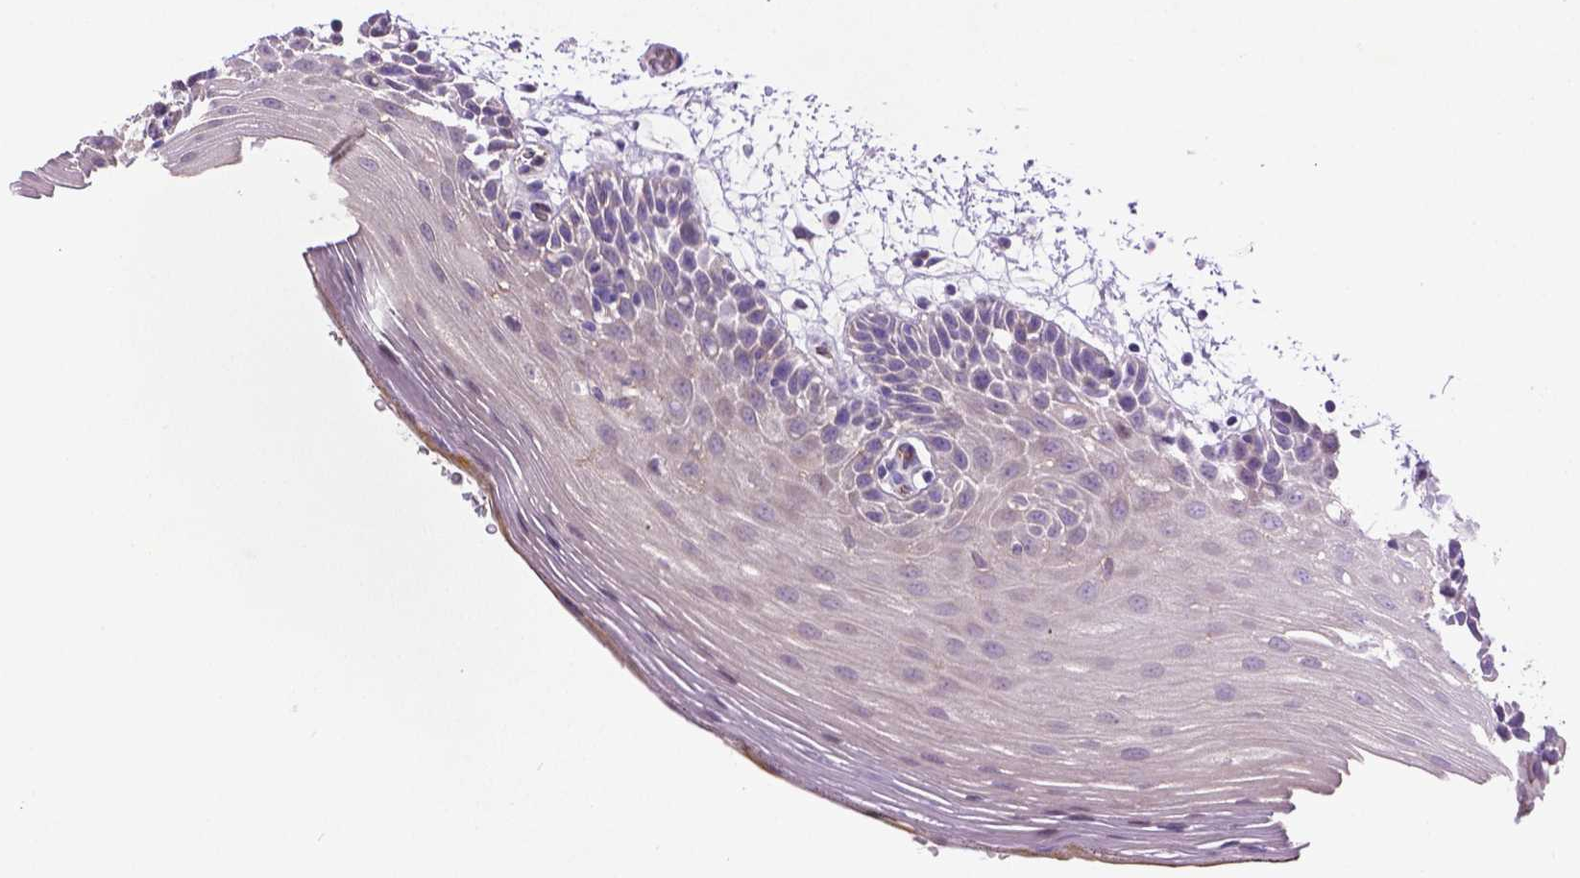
{"staining": {"intensity": "negative", "quantity": "none", "location": "none"}, "tissue": "oral mucosa", "cell_type": "Squamous epithelial cells", "image_type": "normal", "snomed": [{"axis": "morphology", "description": "Normal tissue, NOS"}, {"axis": "morphology", "description": "Squamous cell carcinoma, NOS"}, {"axis": "topography", "description": "Oral tissue"}, {"axis": "topography", "description": "Head-Neck"}], "caption": "Immunohistochemical staining of benign oral mucosa shows no significant positivity in squamous epithelial cells. The staining was performed using DAB to visualize the protein expression in brown, while the nuclei were stained in blue with hematoxylin (Magnification: 20x).", "gene": "CCER2", "patient": {"sex": "male", "age": 52}}